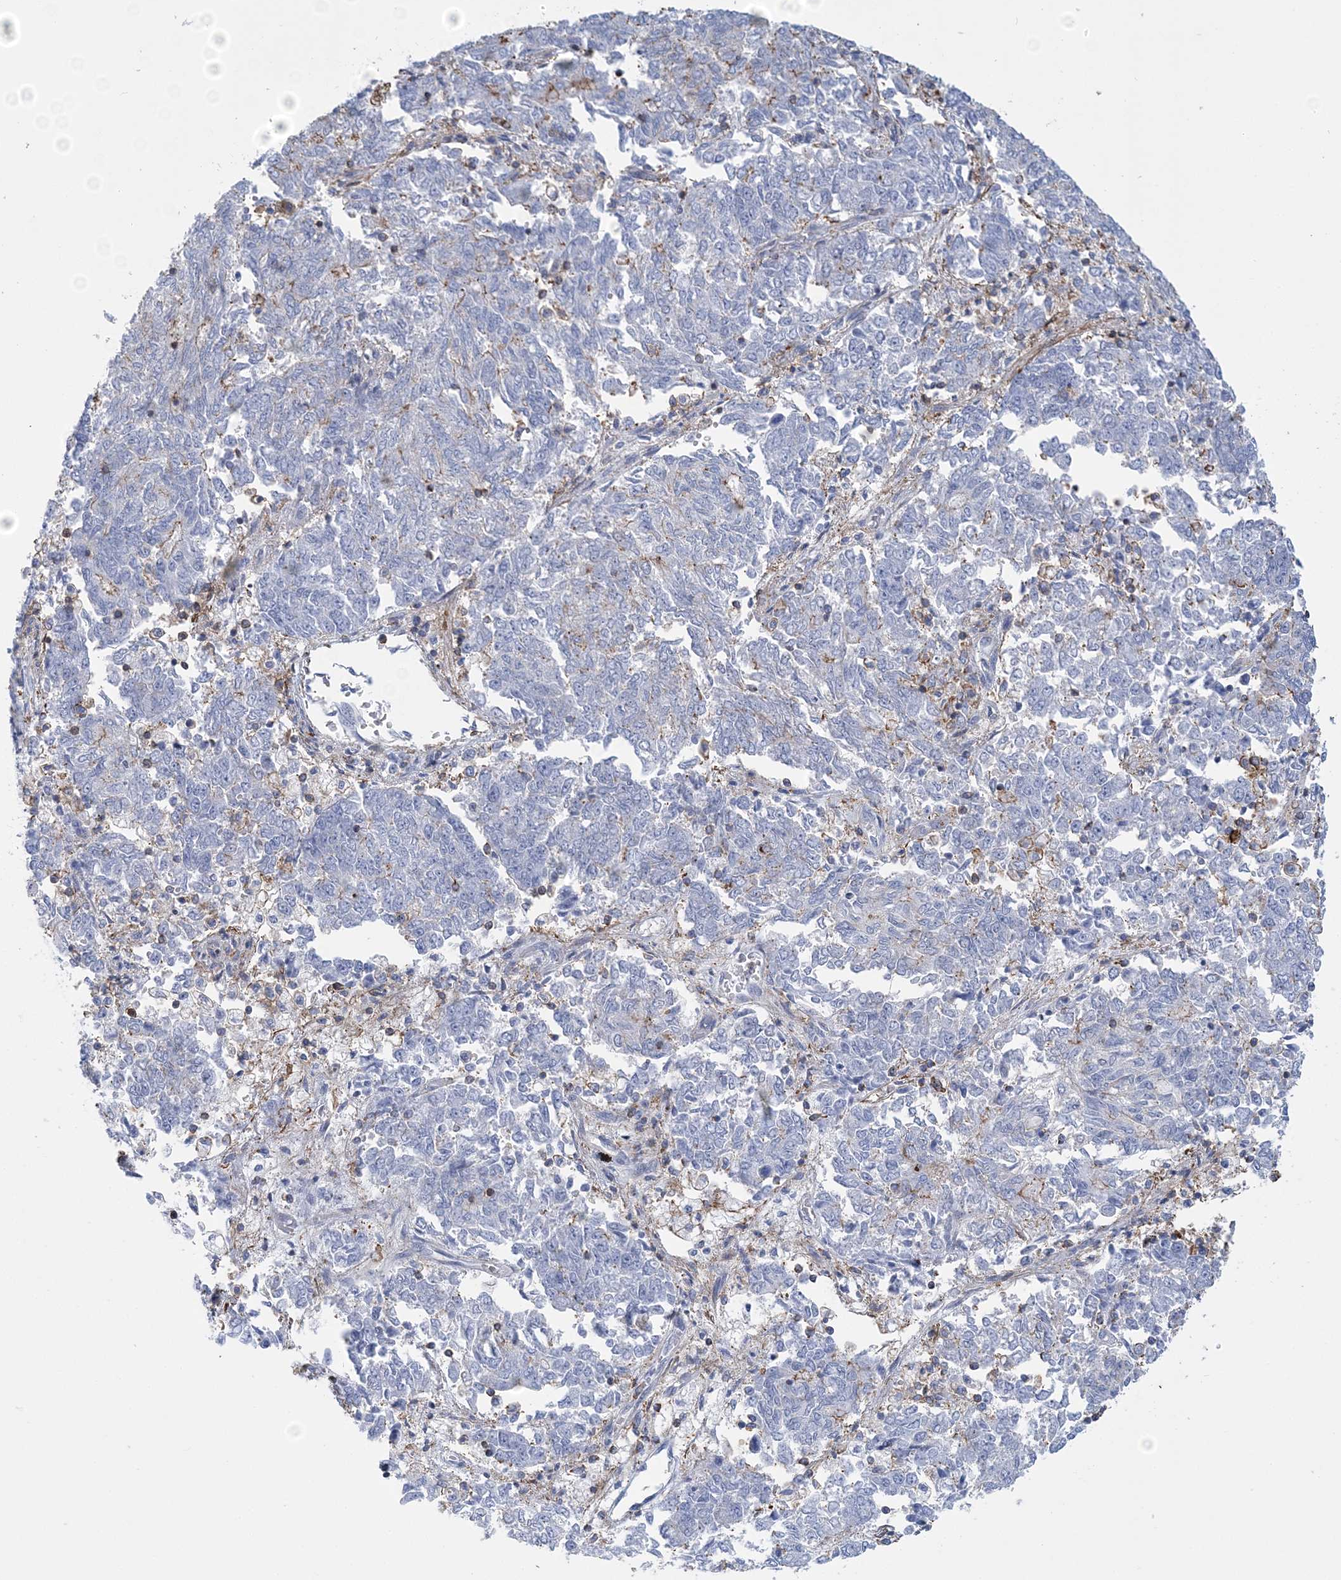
{"staining": {"intensity": "negative", "quantity": "none", "location": "none"}, "tissue": "endometrial cancer", "cell_type": "Tumor cells", "image_type": "cancer", "snomed": [{"axis": "morphology", "description": "Adenocarcinoma, NOS"}, {"axis": "topography", "description": "Endometrium"}], "caption": "High magnification brightfield microscopy of endometrial adenocarcinoma stained with DAB (3,3'-diaminobenzidine) (brown) and counterstained with hematoxylin (blue): tumor cells show no significant expression.", "gene": "C11orf21", "patient": {"sex": "female", "age": 80}}